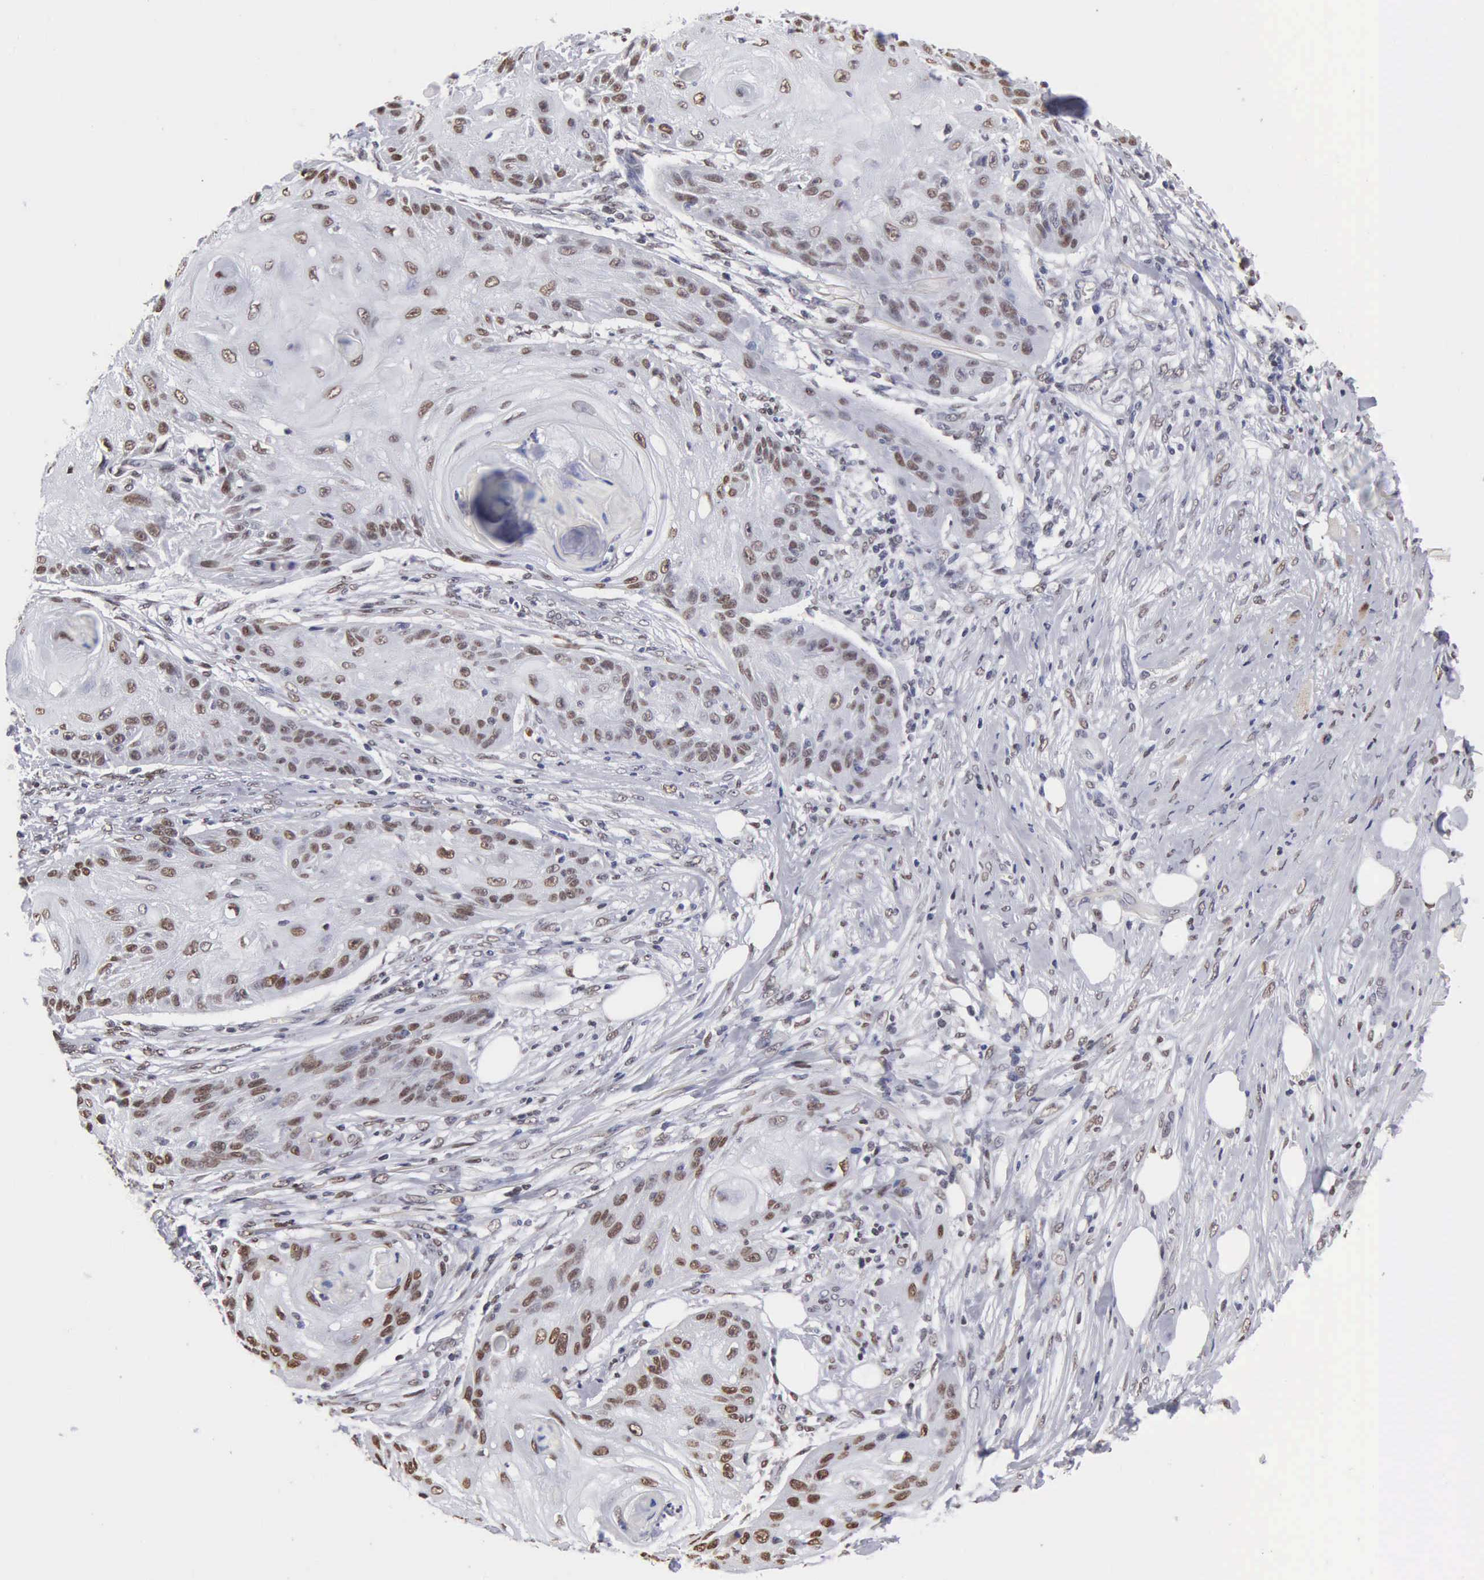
{"staining": {"intensity": "strong", "quantity": "25%-75%", "location": "nuclear"}, "tissue": "skin cancer", "cell_type": "Tumor cells", "image_type": "cancer", "snomed": [{"axis": "morphology", "description": "Squamous cell carcinoma, NOS"}, {"axis": "topography", "description": "Skin"}], "caption": "The histopathology image exhibits immunohistochemical staining of skin cancer. There is strong nuclear expression is identified in about 25%-75% of tumor cells. The staining was performed using DAB, with brown indicating positive protein expression. Nuclei are stained blue with hematoxylin.", "gene": "CCNG1", "patient": {"sex": "female", "age": 88}}